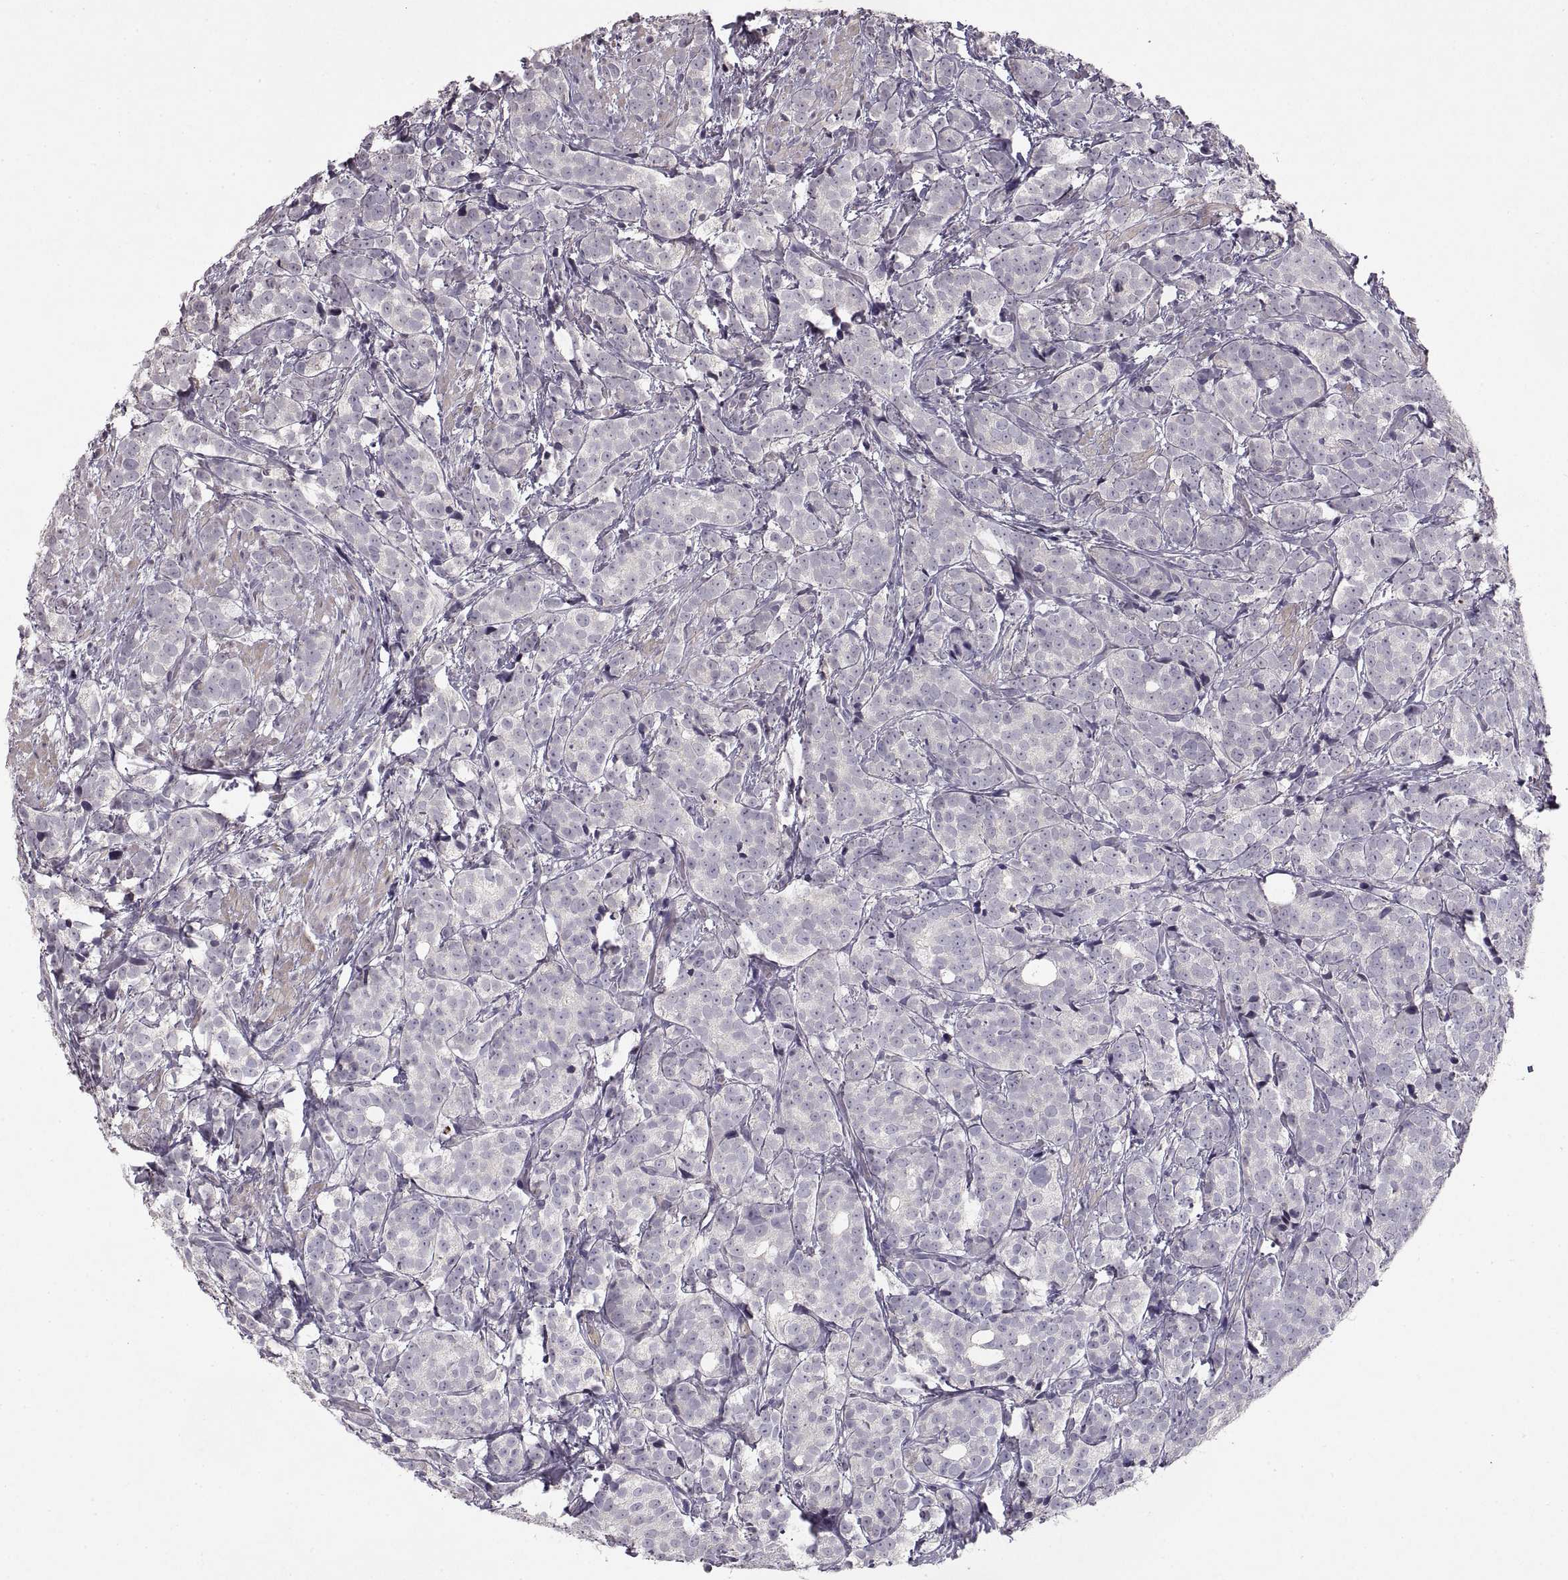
{"staining": {"intensity": "negative", "quantity": "none", "location": "none"}, "tissue": "prostate cancer", "cell_type": "Tumor cells", "image_type": "cancer", "snomed": [{"axis": "morphology", "description": "Adenocarcinoma, High grade"}, {"axis": "topography", "description": "Prostate"}], "caption": "An image of prostate cancer (adenocarcinoma (high-grade)) stained for a protein displays no brown staining in tumor cells.", "gene": "ADAM11", "patient": {"sex": "male", "age": 53}}